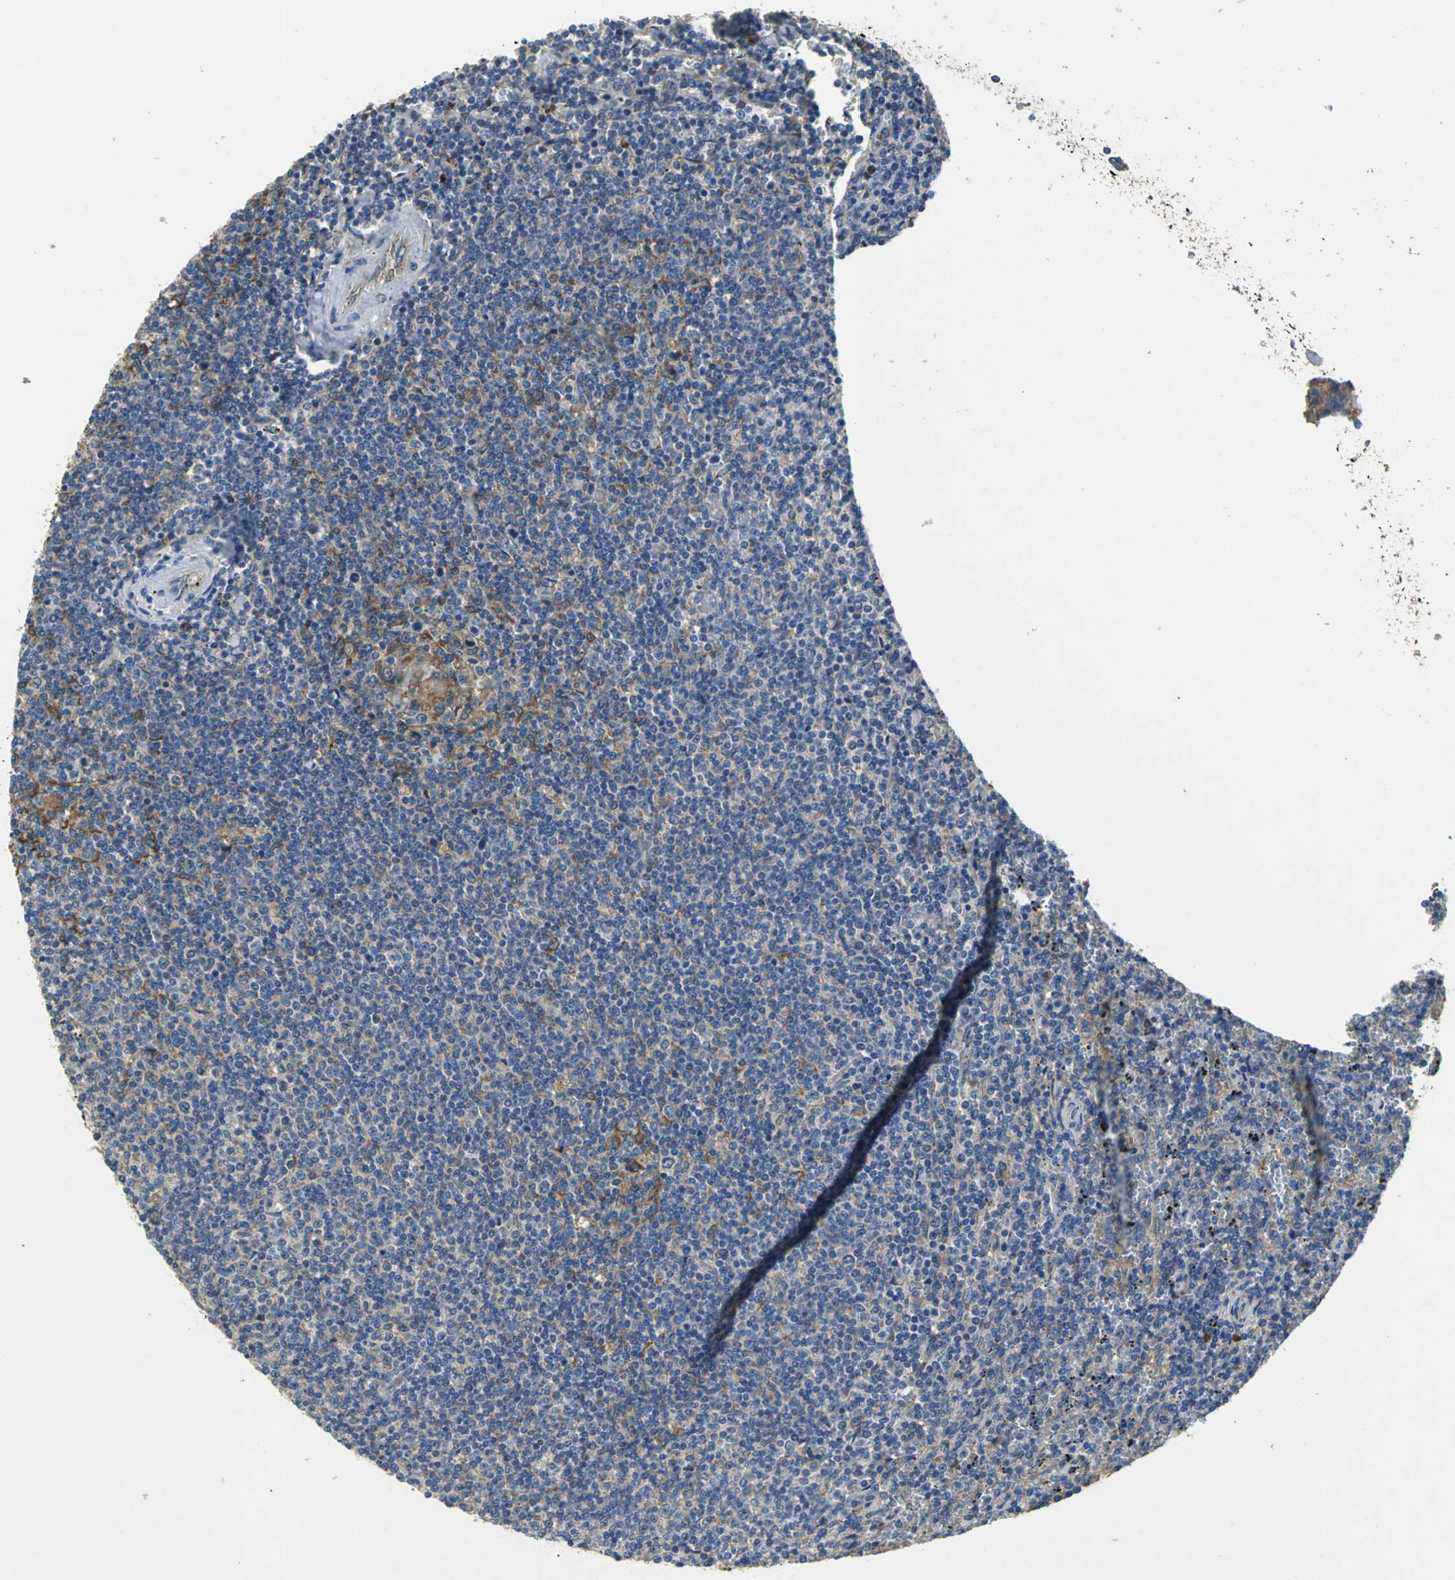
{"staining": {"intensity": "weak", "quantity": "<25%", "location": "cytoplasmic/membranous"}, "tissue": "lymphoma", "cell_type": "Tumor cells", "image_type": "cancer", "snomed": [{"axis": "morphology", "description": "Malignant lymphoma, non-Hodgkin's type, Low grade"}, {"axis": "topography", "description": "Spleen"}], "caption": "Tumor cells show no significant protein expression in low-grade malignant lymphoma, non-Hodgkin's type.", "gene": "HEPH", "patient": {"sex": "female", "age": 50}}